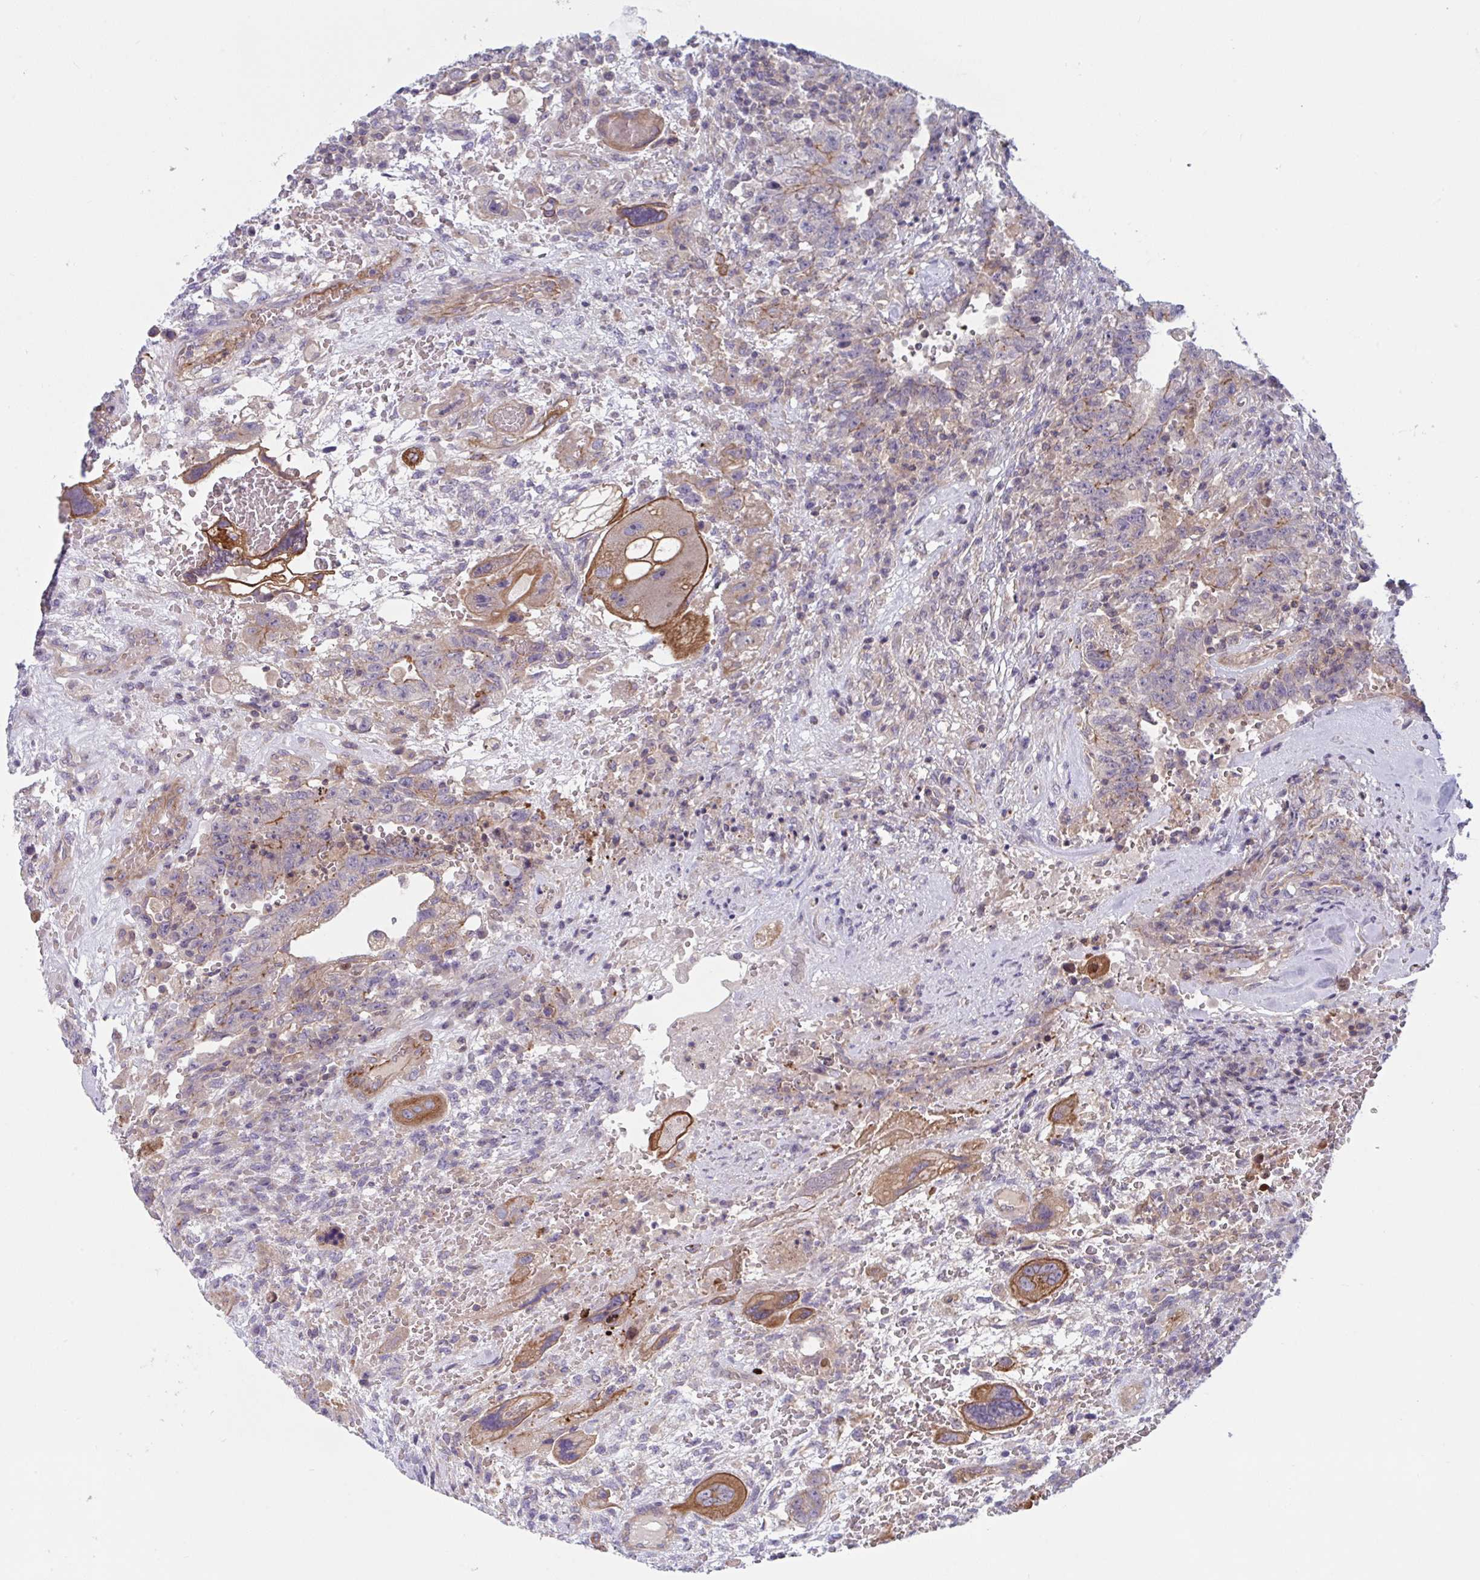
{"staining": {"intensity": "moderate", "quantity": ">75%", "location": "cytoplasmic/membranous"}, "tissue": "testis cancer", "cell_type": "Tumor cells", "image_type": "cancer", "snomed": [{"axis": "morphology", "description": "Carcinoma, Embryonal, NOS"}, {"axis": "topography", "description": "Testis"}], "caption": "Immunohistochemical staining of testis embryonal carcinoma demonstrates medium levels of moderate cytoplasmic/membranous staining in approximately >75% of tumor cells. The staining was performed using DAB (3,3'-diaminobenzidine), with brown indicating positive protein expression. Nuclei are stained blue with hematoxylin.", "gene": "TANK", "patient": {"sex": "male", "age": 26}}